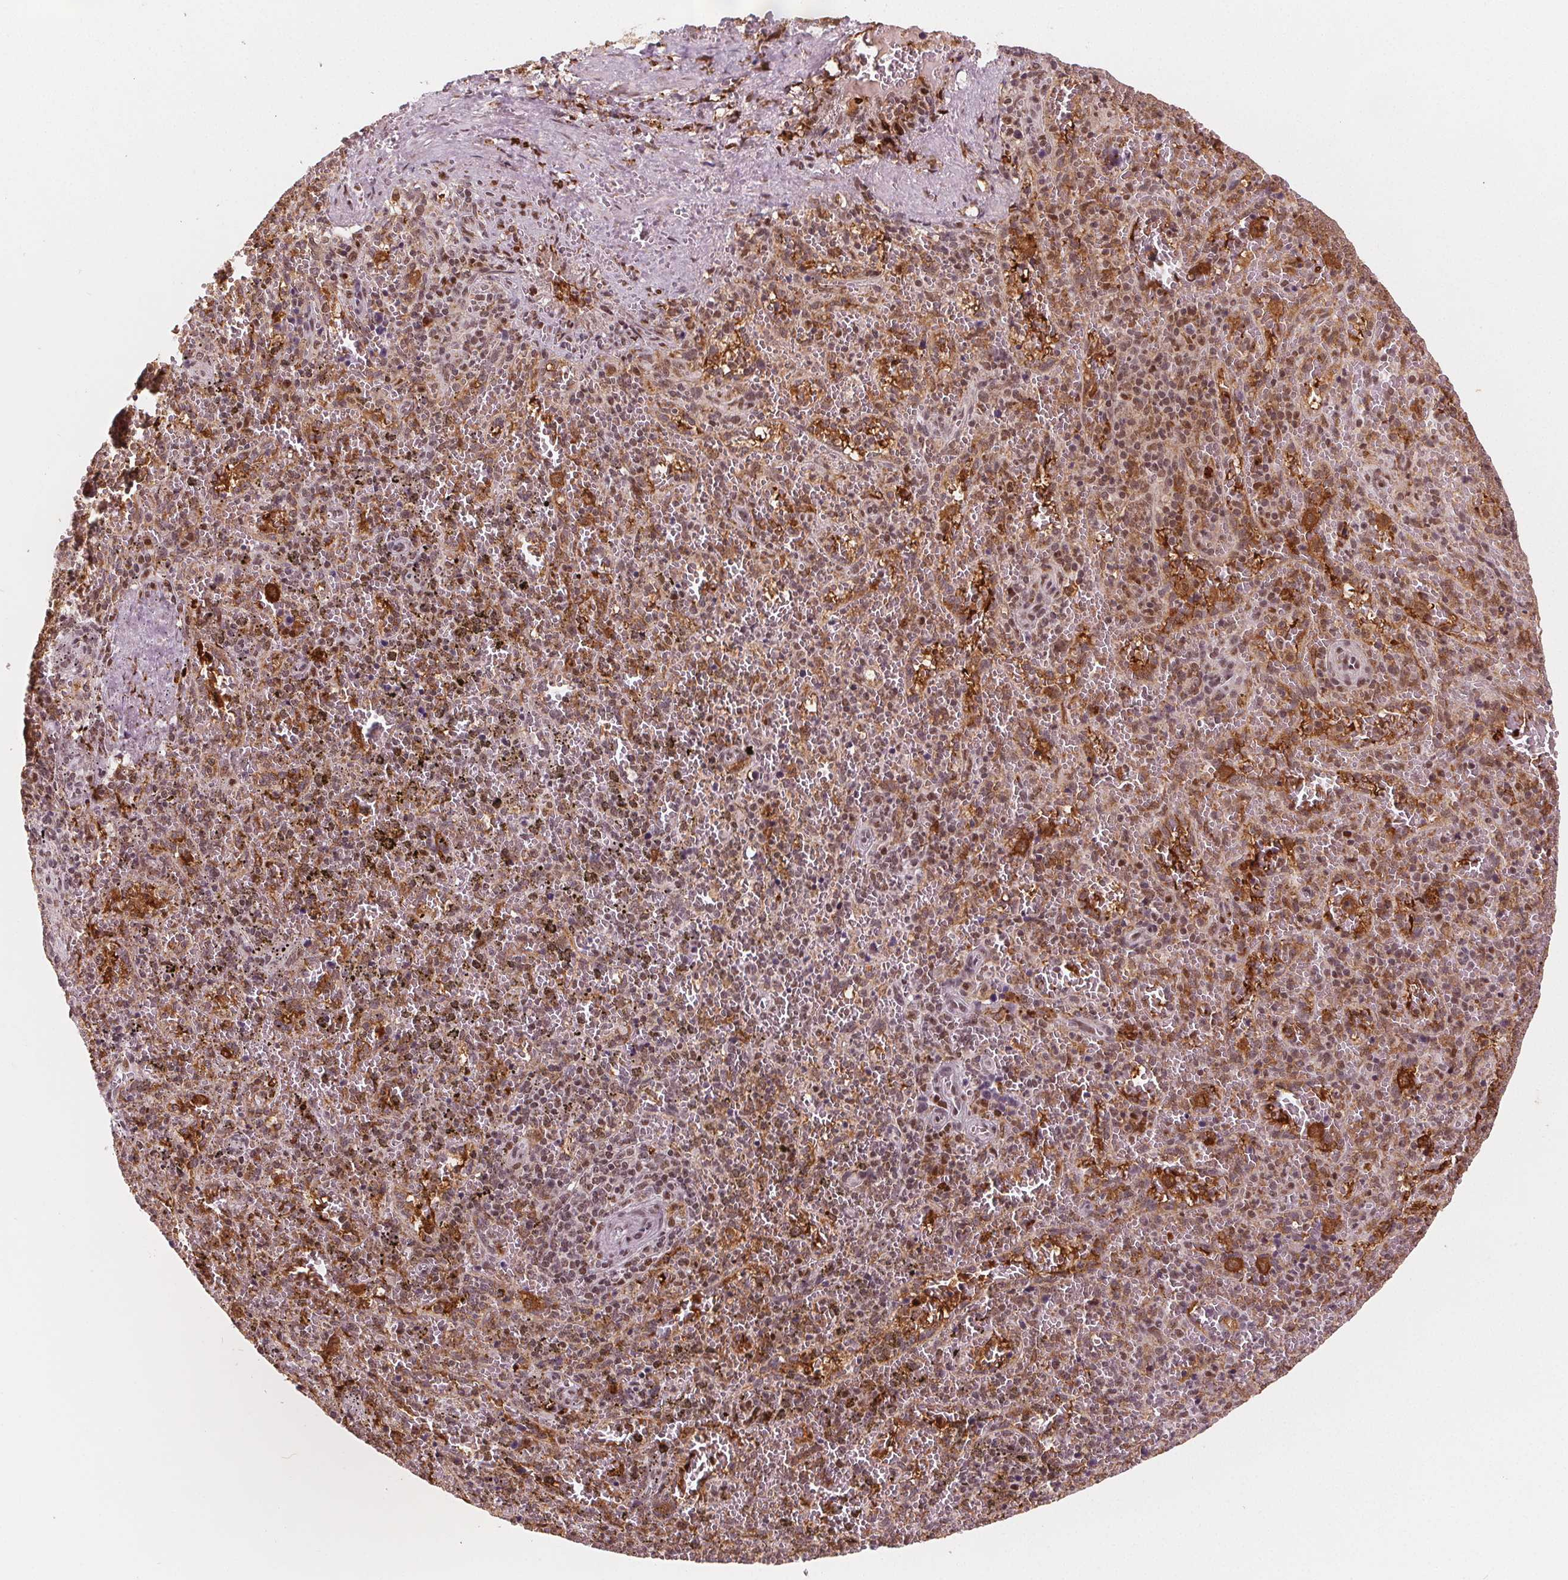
{"staining": {"intensity": "moderate", "quantity": "25%-75%", "location": "nuclear"}, "tissue": "spleen", "cell_type": "Cells in red pulp", "image_type": "normal", "snomed": [{"axis": "morphology", "description": "Normal tissue, NOS"}, {"axis": "topography", "description": "Spleen"}], "caption": "Human spleen stained with a brown dye demonstrates moderate nuclear positive staining in about 25%-75% of cells in red pulp.", "gene": "DPM2", "patient": {"sex": "female", "age": 50}}